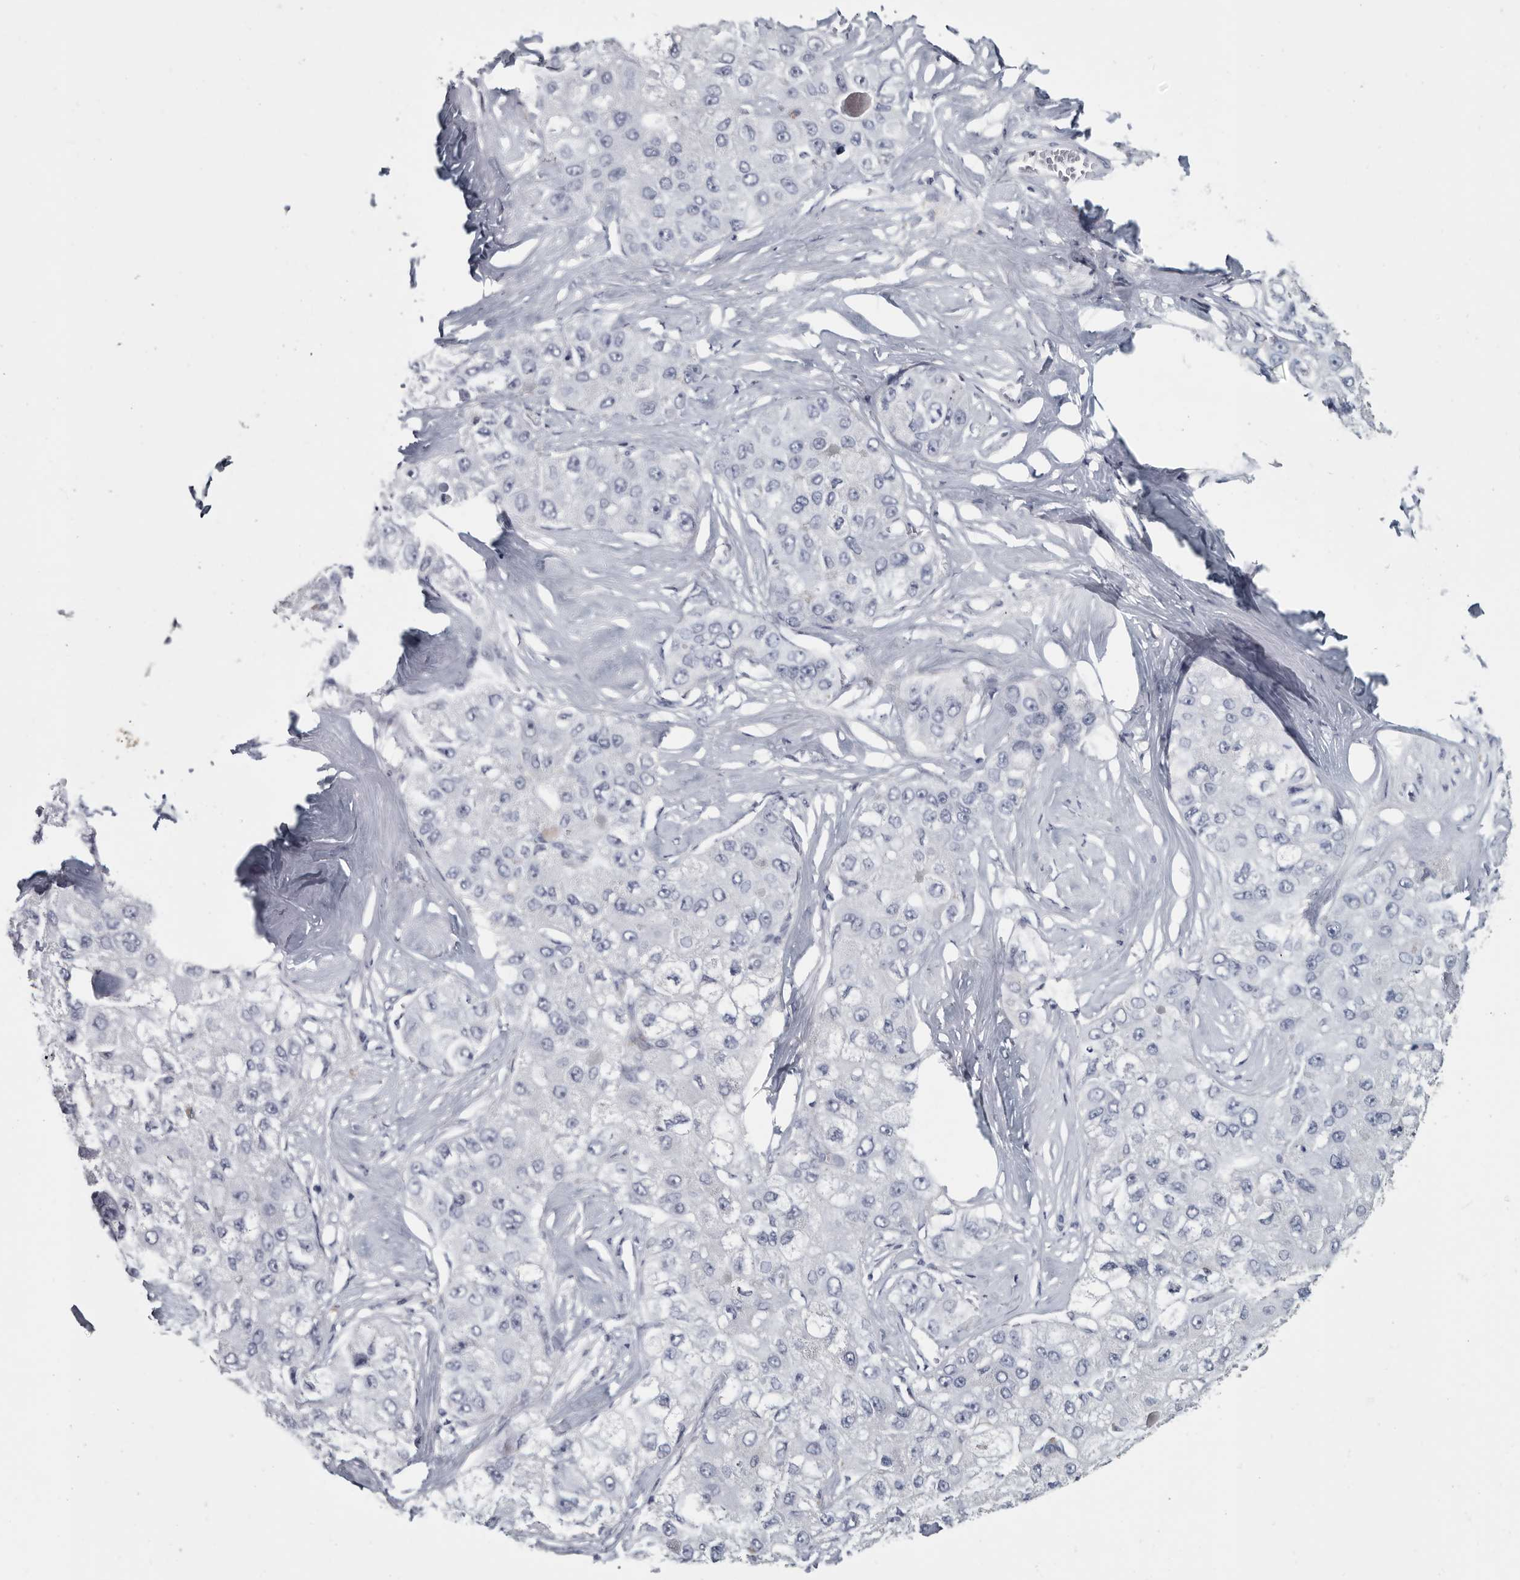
{"staining": {"intensity": "negative", "quantity": "none", "location": "none"}, "tissue": "liver cancer", "cell_type": "Tumor cells", "image_type": "cancer", "snomed": [{"axis": "morphology", "description": "Carcinoma, Hepatocellular, NOS"}, {"axis": "topography", "description": "Liver"}], "caption": "A high-resolution micrograph shows IHC staining of liver cancer, which reveals no significant staining in tumor cells. (DAB immunohistochemistry, high magnification).", "gene": "WRAP73", "patient": {"sex": "male", "age": 80}}